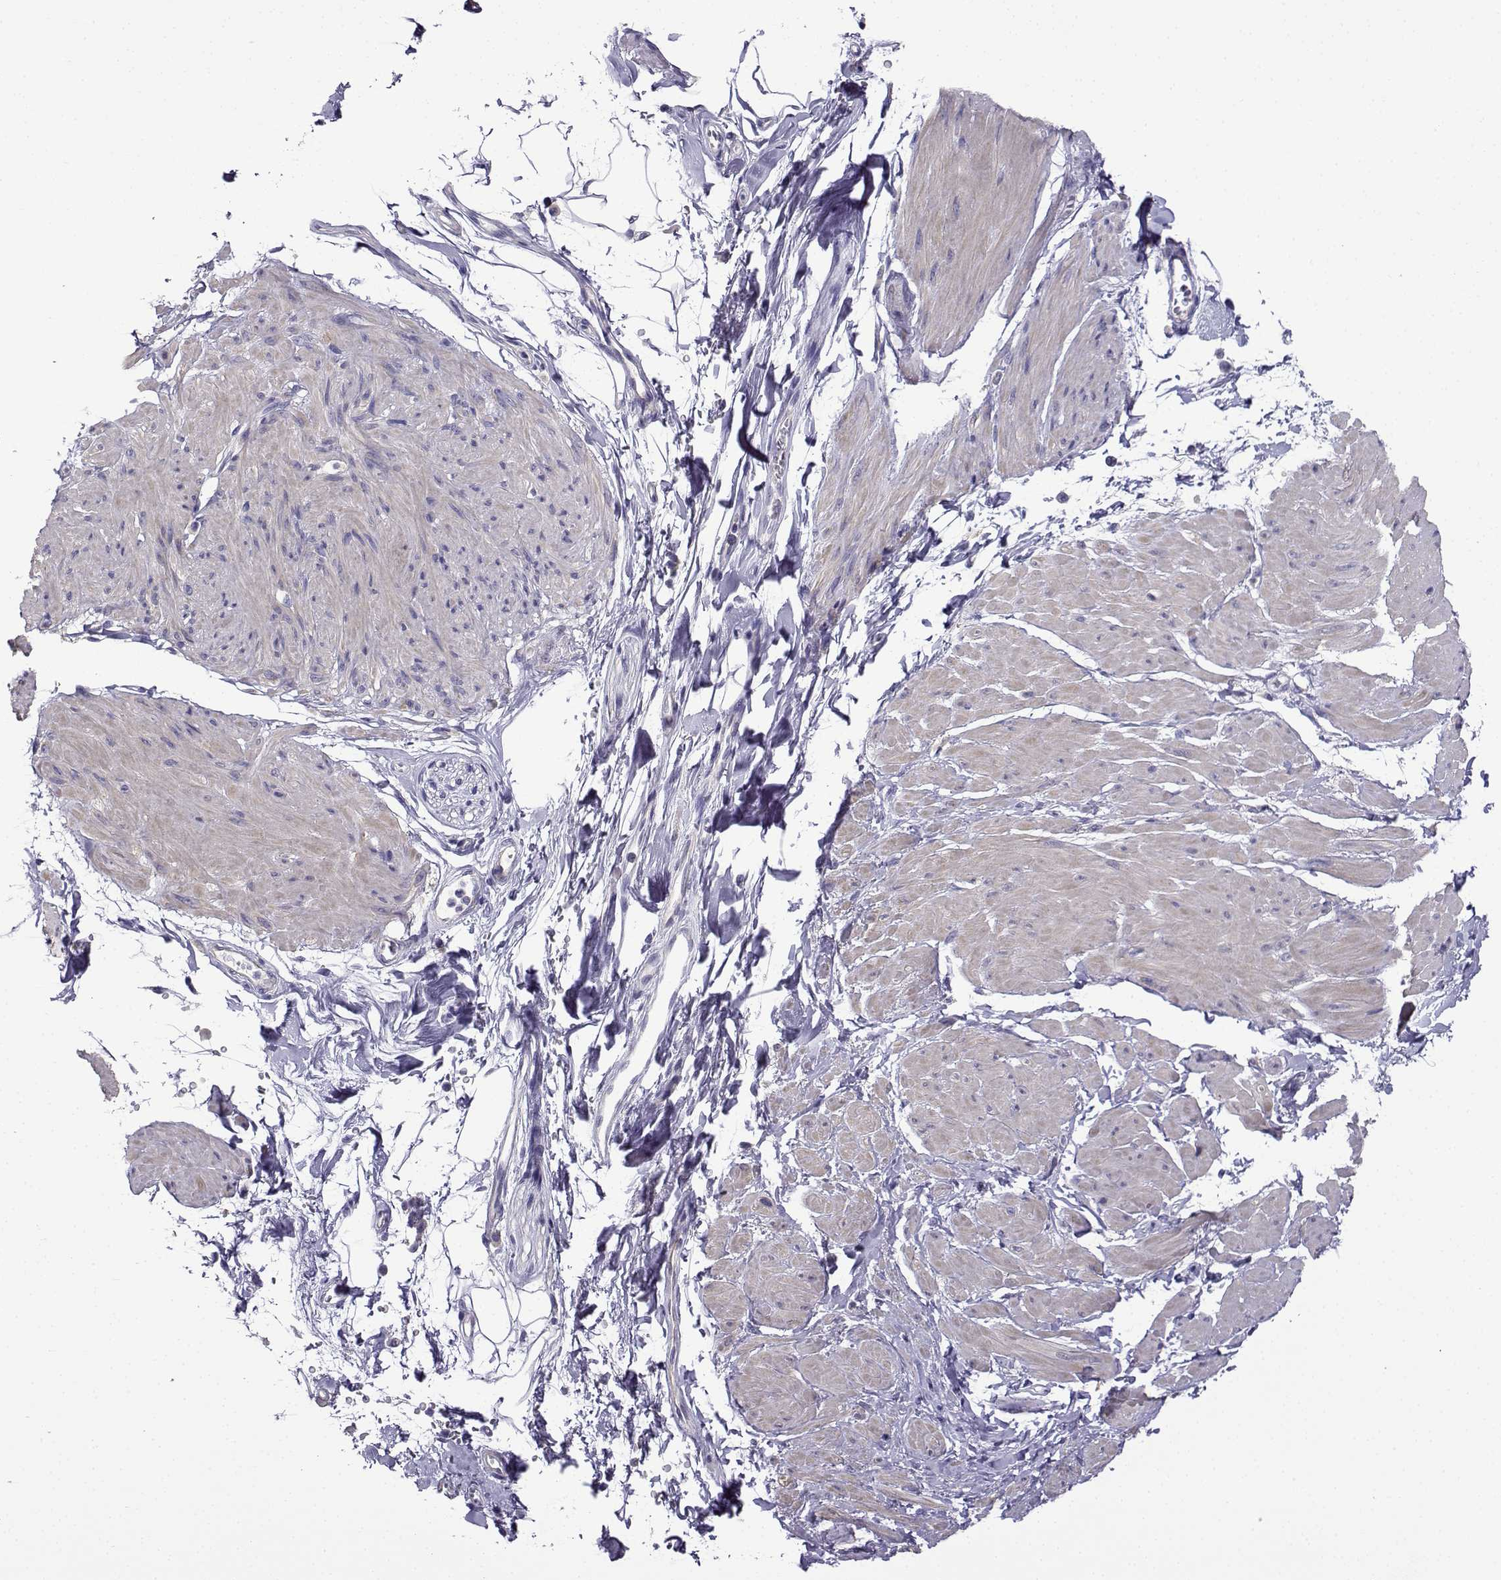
{"staining": {"intensity": "negative", "quantity": "none", "location": "none"}, "tissue": "smooth muscle", "cell_type": "Smooth muscle cells", "image_type": "normal", "snomed": [{"axis": "morphology", "description": "Normal tissue, NOS"}, {"axis": "topography", "description": "Adipose tissue"}, {"axis": "topography", "description": "Smooth muscle"}, {"axis": "topography", "description": "Peripheral nerve tissue"}], "caption": "This is a image of IHC staining of unremarkable smooth muscle, which shows no staining in smooth muscle cells. Brightfield microscopy of immunohistochemistry (IHC) stained with DAB (brown) and hematoxylin (blue), captured at high magnification.", "gene": "SPACA7", "patient": {"sex": "male", "age": 83}}